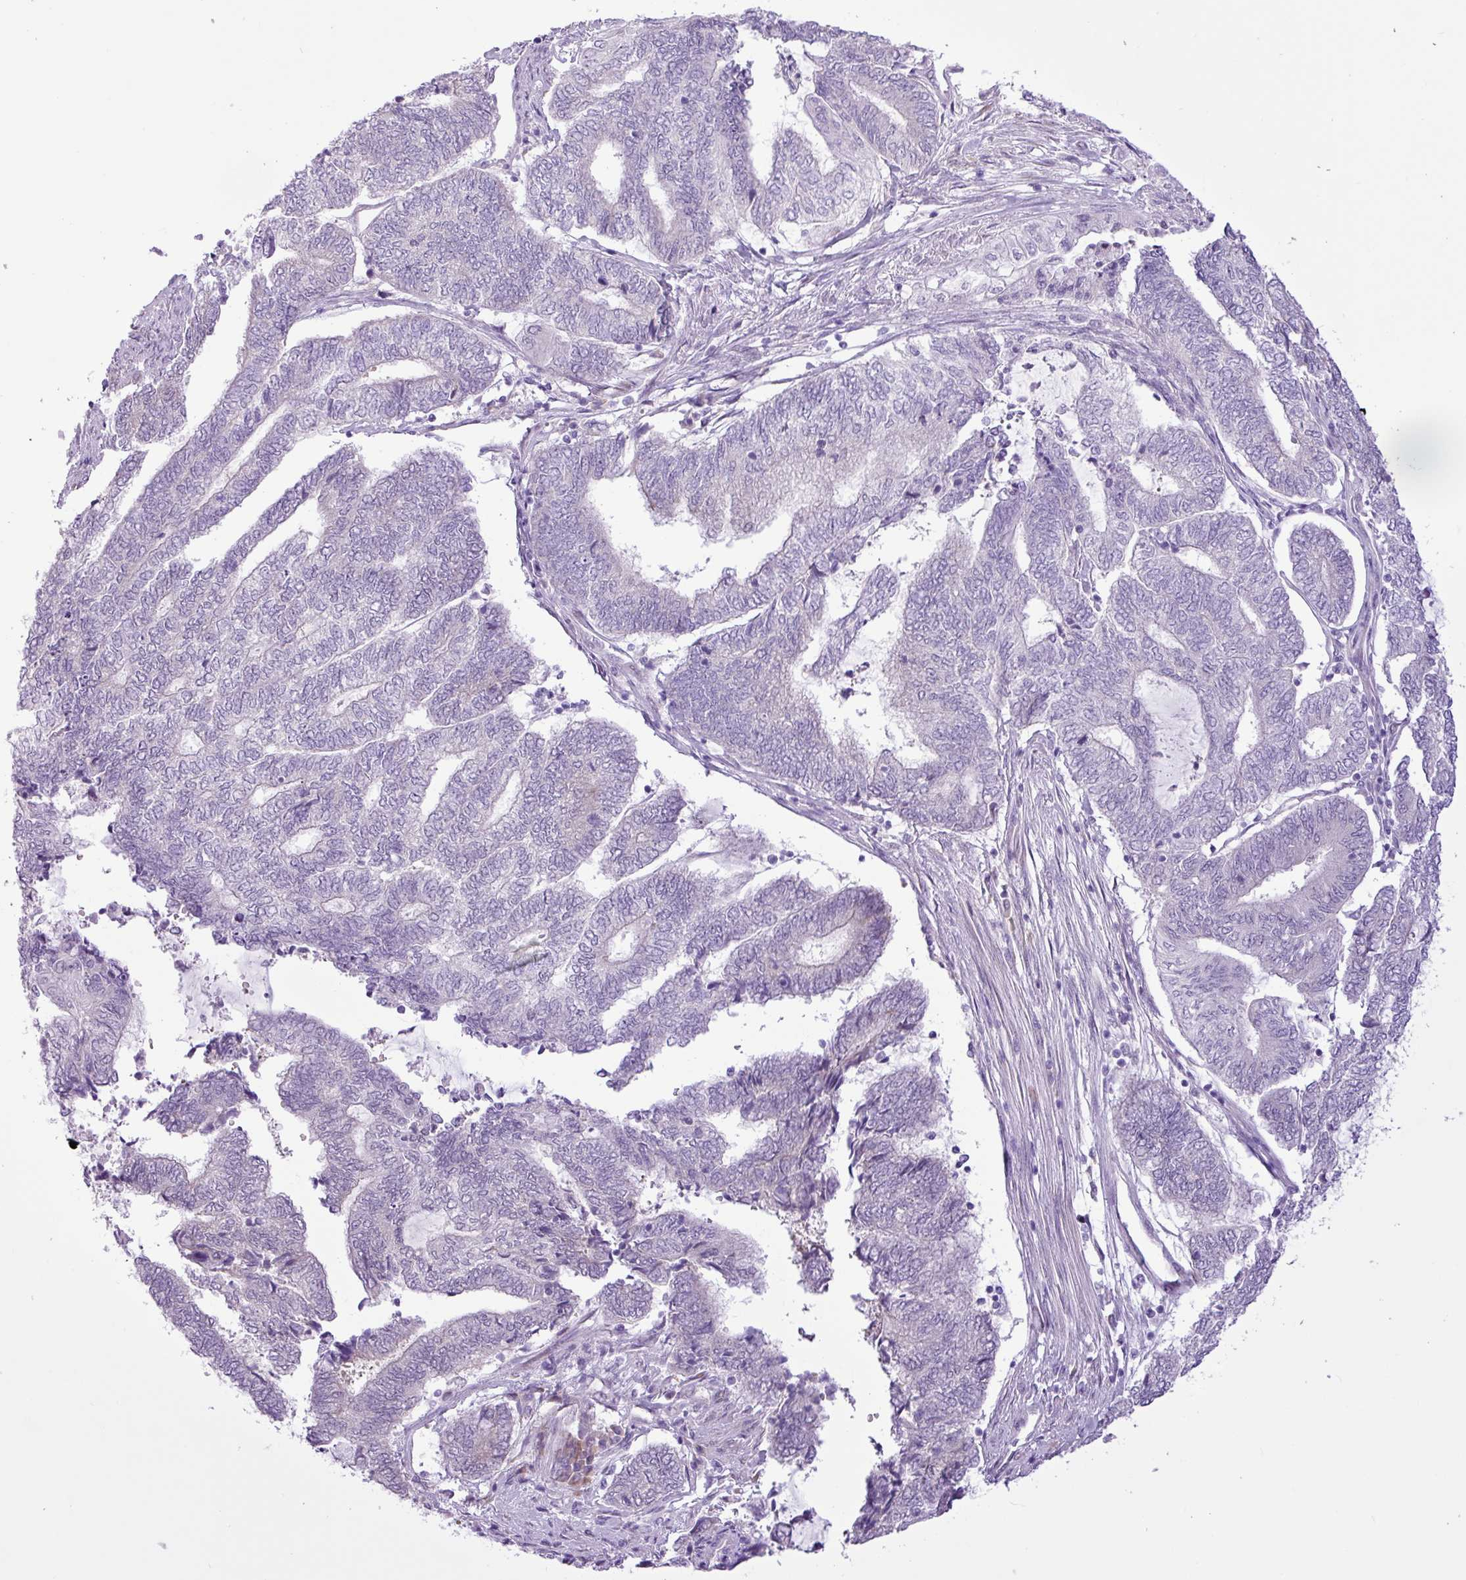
{"staining": {"intensity": "negative", "quantity": "none", "location": "none"}, "tissue": "endometrial cancer", "cell_type": "Tumor cells", "image_type": "cancer", "snomed": [{"axis": "morphology", "description": "Adenocarcinoma, NOS"}, {"axis": "topography", "description": "Uterus"}, {"axis": "topography", "description": "Endometrium"}], "caption": "Endometrial adenocarcinoma was stained to show a protein in brown. There is no significant positivity in tumor cells. (Brightfield microscopy of DAB (3,3'-diaminobenzidine) immunohistochemistry at high magnification).", "gene": "ELOA2", "patient": {"sex": "female", "age": 70}}